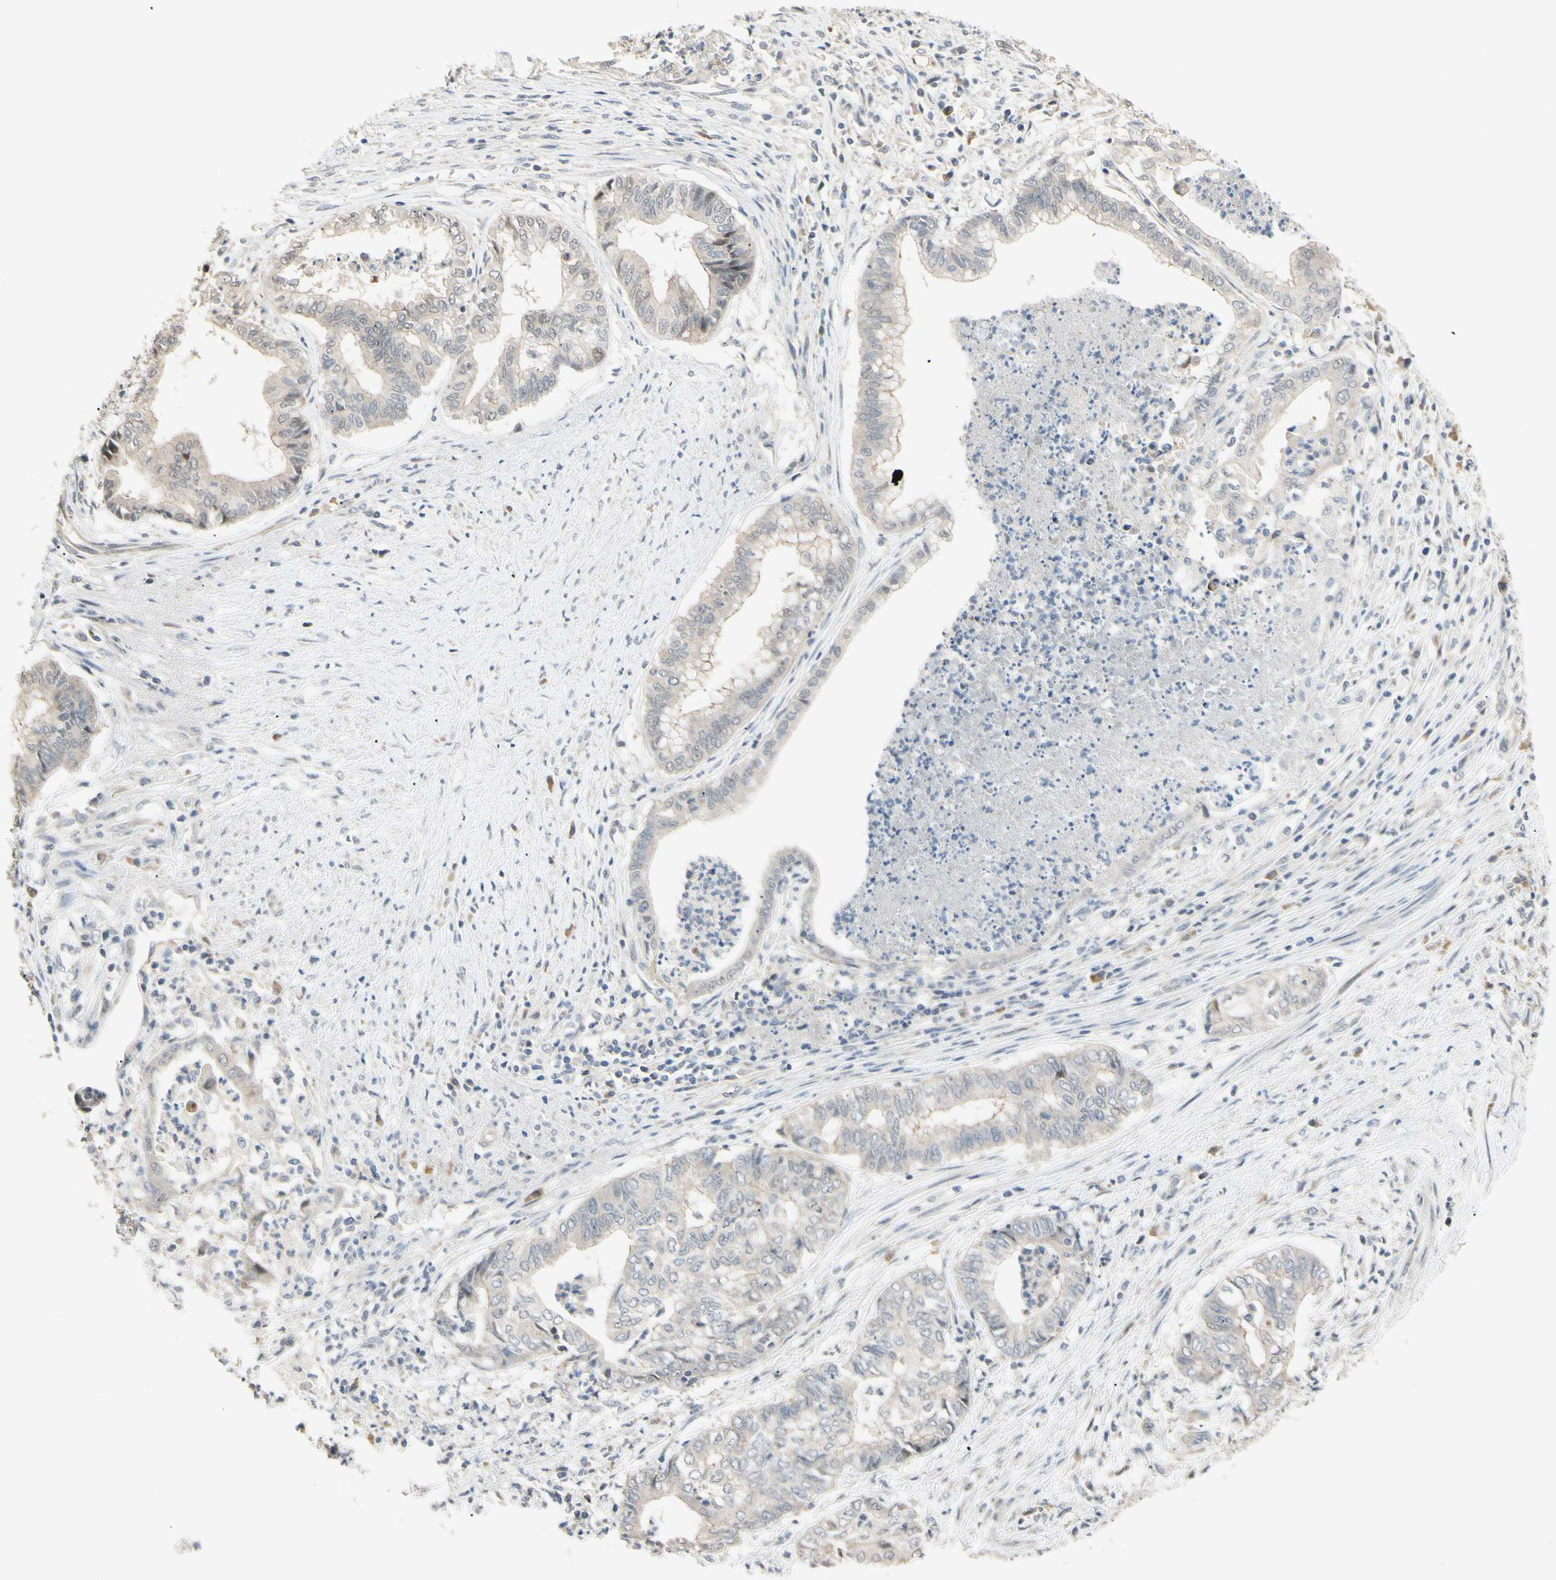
{"staining": {"intensity": "weak", "quantity": "<25%", "location": "cytoplasmic/membranous"}, "tissue": "endometrial cancer", "cell_type": "Tumor cells", "image_type": "cancer", "snomed": [{"axis": "morphology", "description": "Necrosis, NOS"}, {"axis": "morphology", "description": "Adenocarcinoma, NOS"}, {"axis": "topography", "description": "Endometrium"}], "caption": "Immunohistochemical staining of human adenocarcinoma (endometrial) displays no significant positivity in tumor cells.", "gene": "P3H2", "patient": {"sex": "female", "age": 79}}